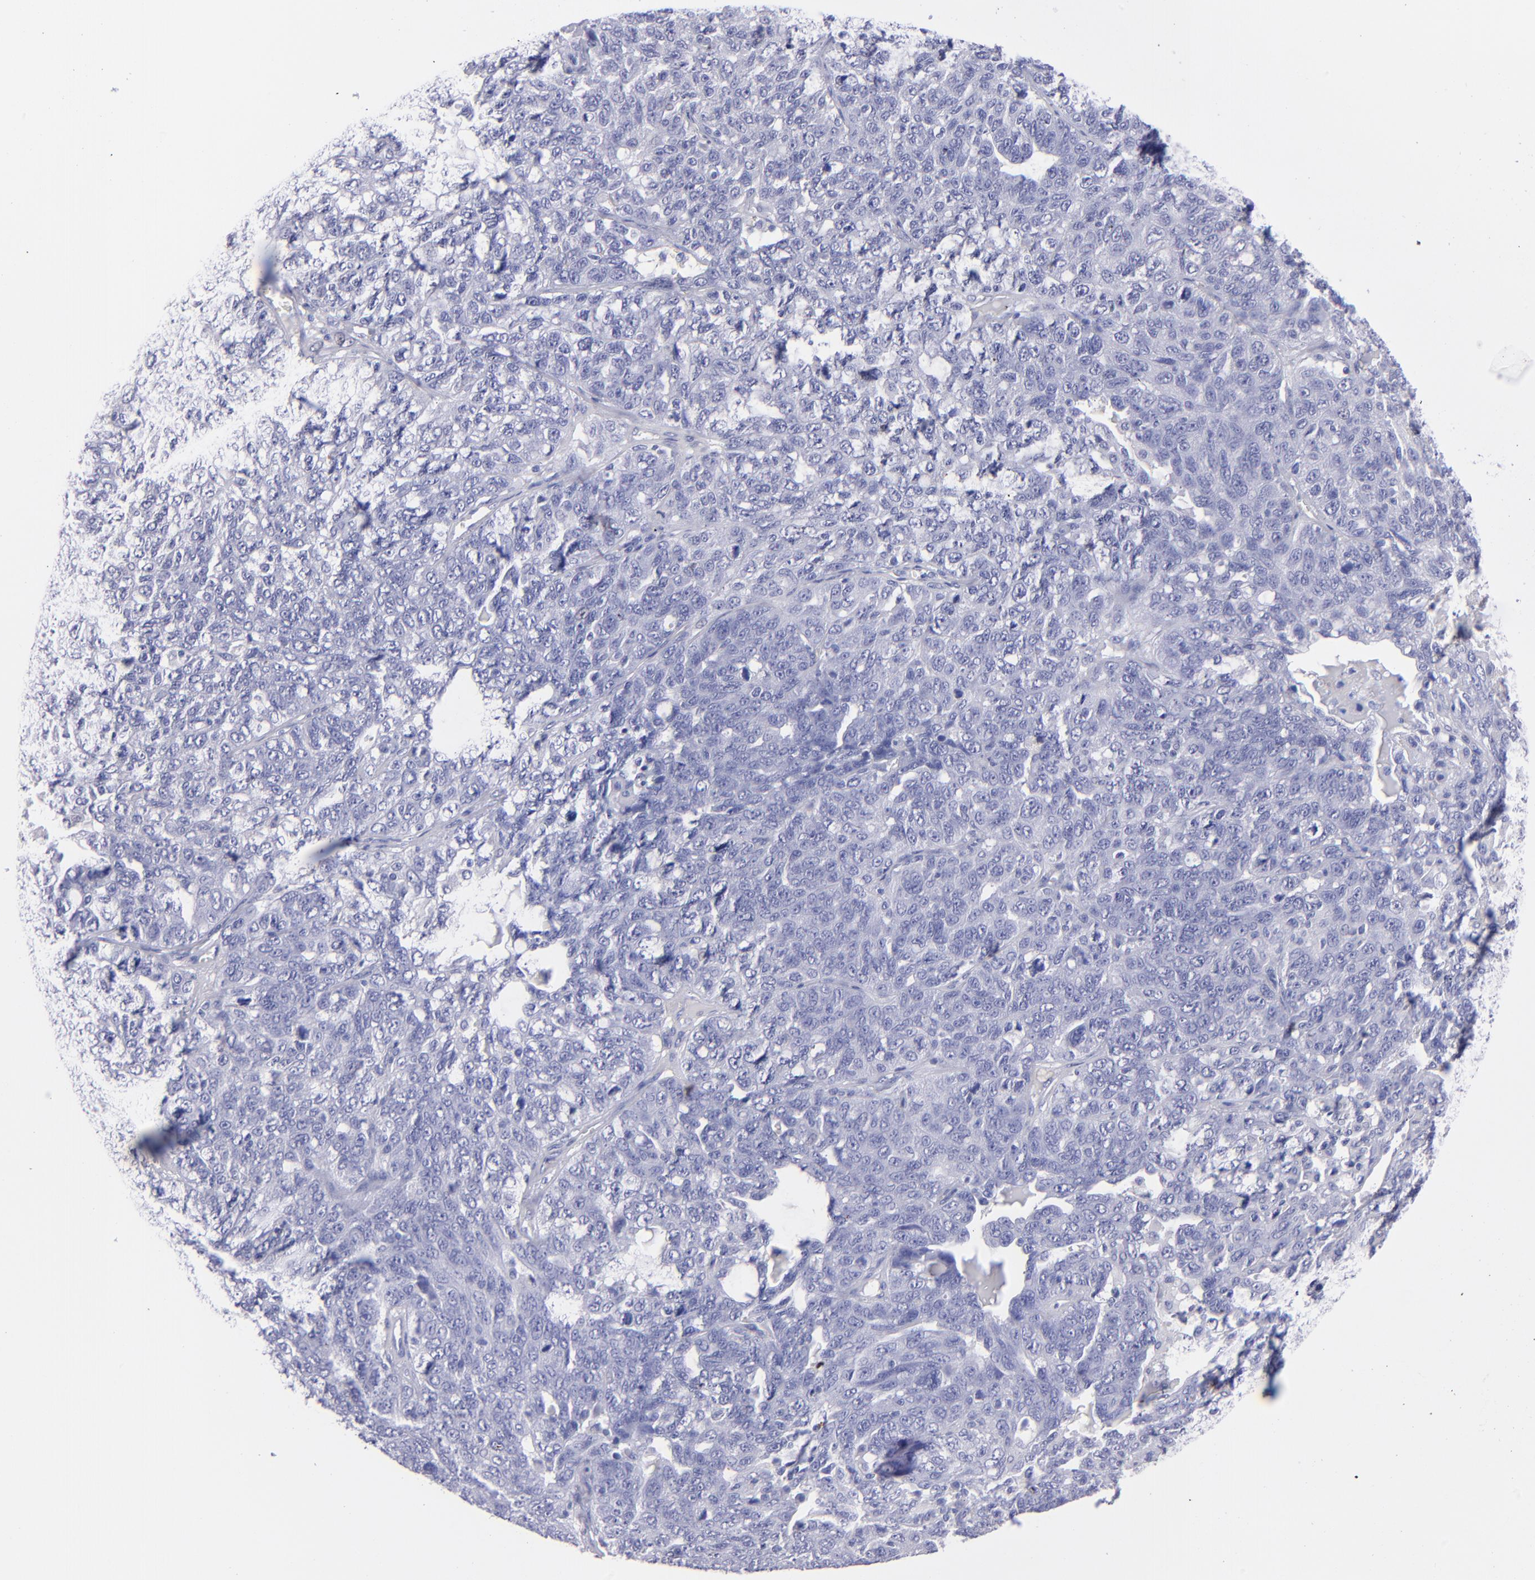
{"staining": {"intensity": "negative", "quantity": "none", "location": "none"}, "tissue": "ovarian cancer", "cell_type": "Tumor cells", "image_type": "cancer", "snomed": [{"axis": "morphology", "description": "Cystadenocarcinoma, serous, NOS"}, {"axis": "topography", "description": "Ovary"}], "caption": "Tumor cells show no significant positivity in ovarian serous cystadenocarcinoma.", "gene": "TG", "patient": {"sex": "female", "age": 71}}